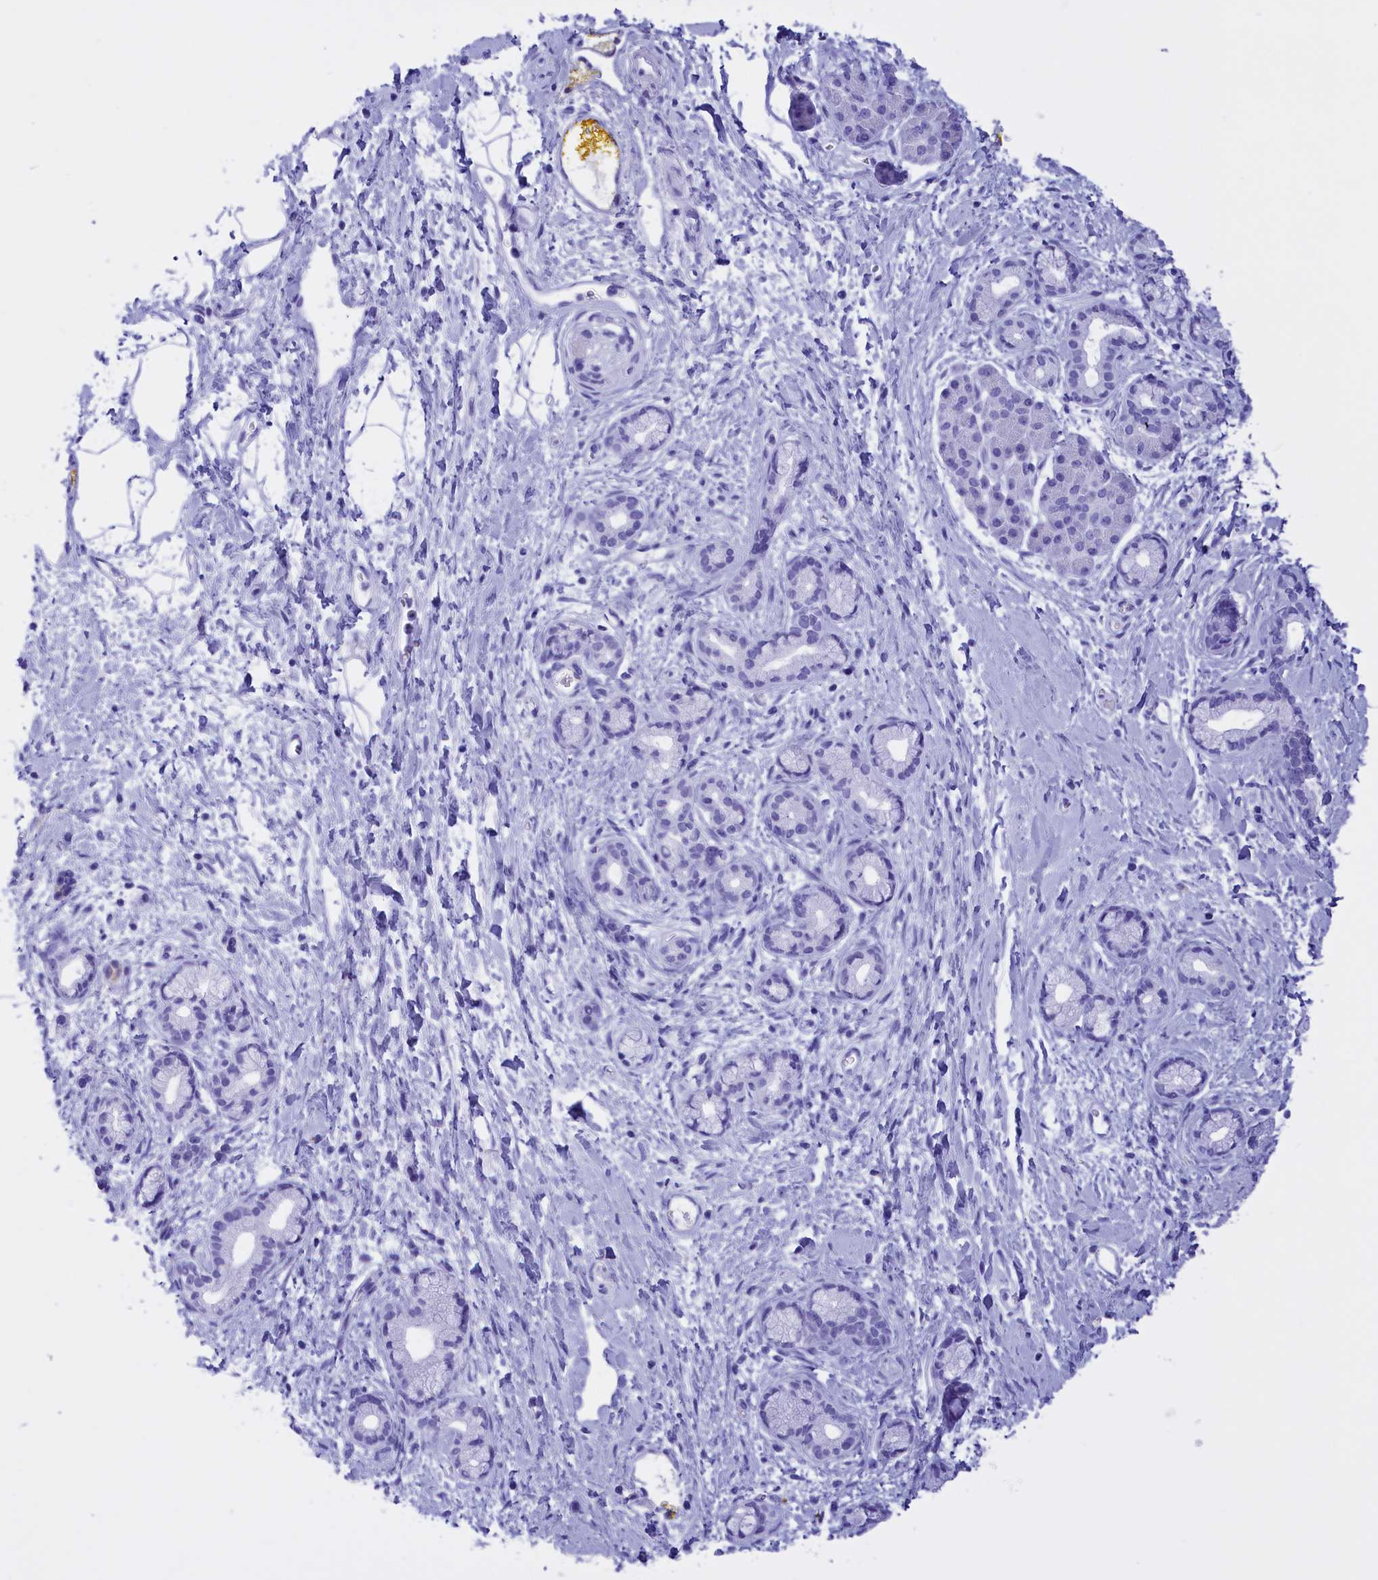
{"staining": {"intensity": "negative", "quantity": "none", "location": "none"}, "tissue": "pancreatic cancer", "cell_type": "Tumor cells", "image_type": "cancer", "snomed": [{"axis": "morphology", "description": "Adenocarcinoma, NOS"}, {"axis": "topography", "description": "Pancreas"}], "caption": "High magnification brightfield microscopy of pancreatic cancer (adenocarcinoma) stained with DAB (brown) and counterstained with hematoxylin (blue): tumor cells show no significant staining.", "gene": "BRI3", "patient": {"sex": "male", "age": 58}}